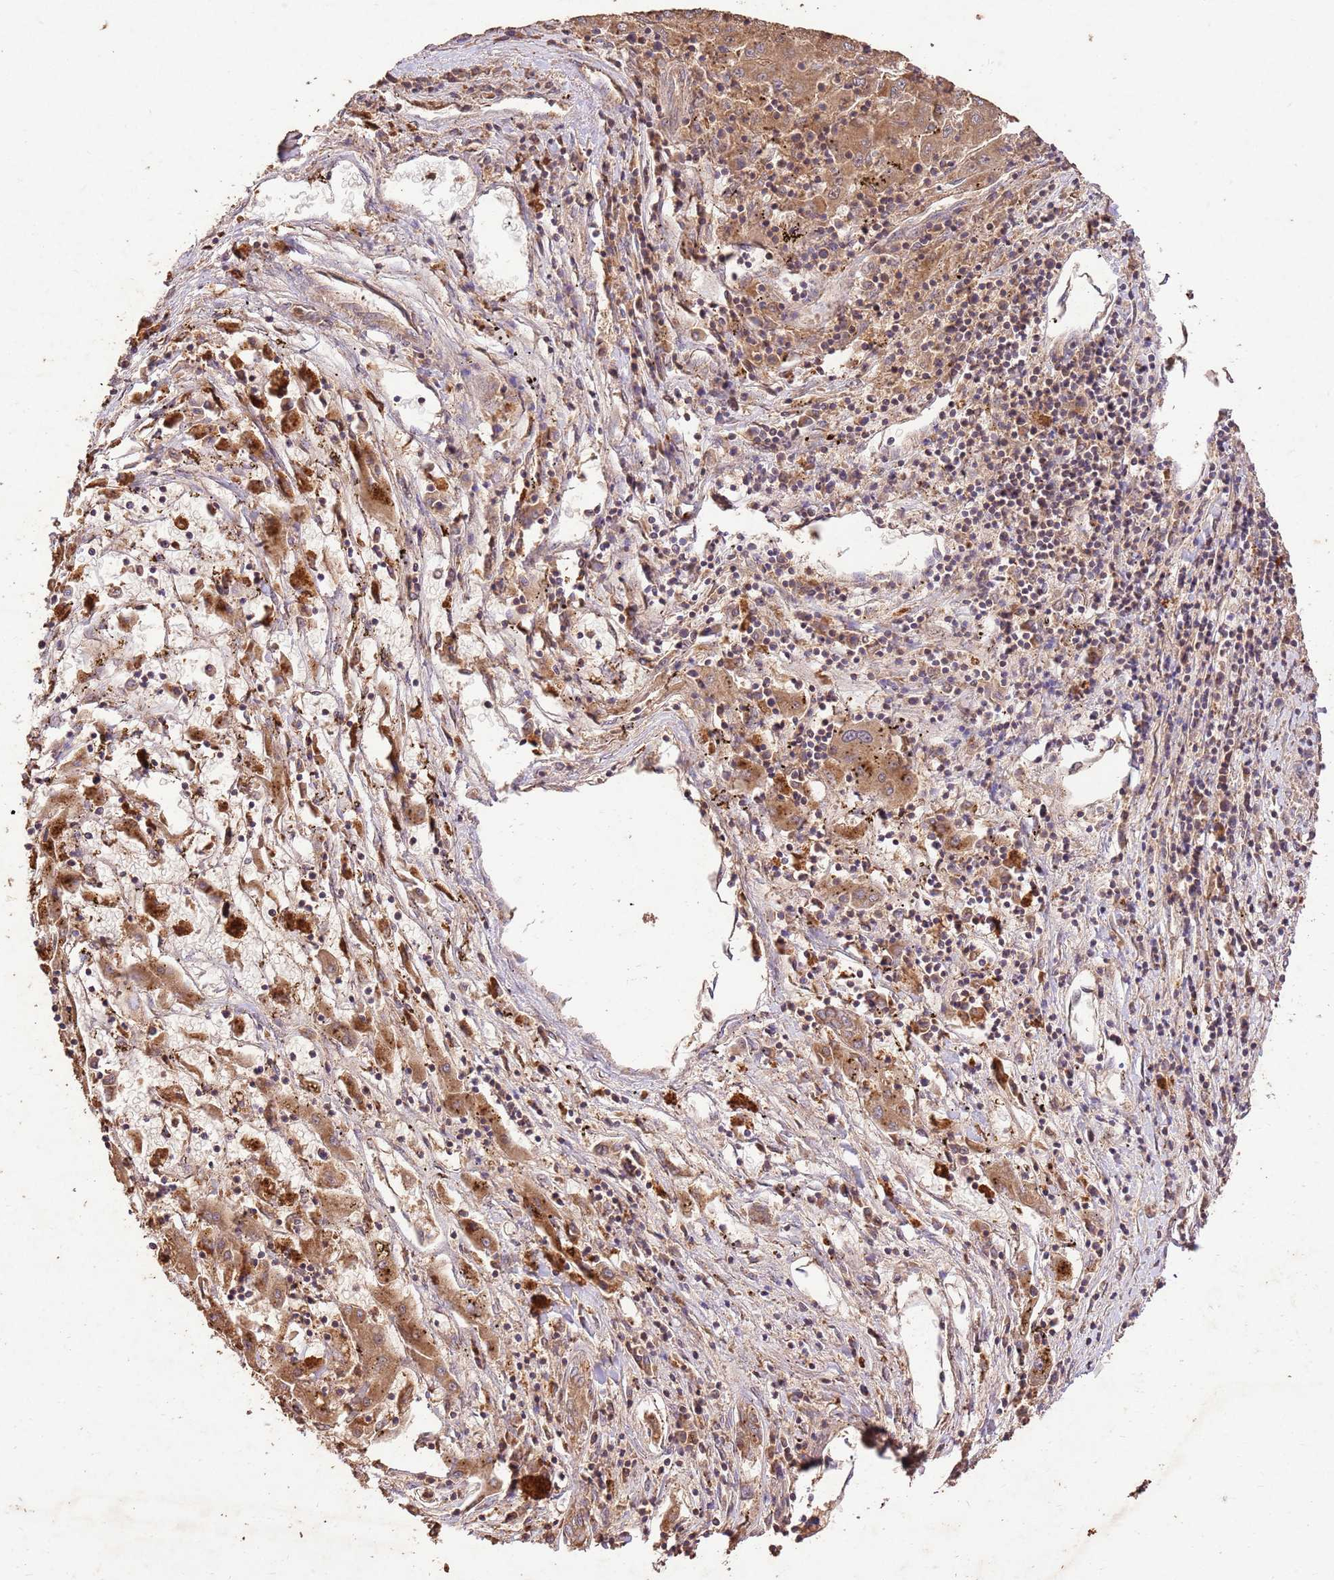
{"staining": {"intensity": "moderate", "quantity": ">75%", "location": "cytoplasmic/membranous"}, "tissue": "liver cancer", "cell_type": "Tumor cells", "image_type": "cancer", "snomed": [{"axis": "morphology", "description": "Carcinoma, Hepatocellular, NOS"}, {"axis": "topography", "description": "Liver"}], "caption": "Immunohistochemistry histopathology image of neoplastic tissue: human liver cancer stained using IHC exhibits medium levels of moderate protein expression localized specifically in the cytoplasmic/membranous of tumor cells, appearing as a cytoplasmic/membranous brown color.", "gene": "LRRC28", "patient": {"sex": "male", "age": 72}}